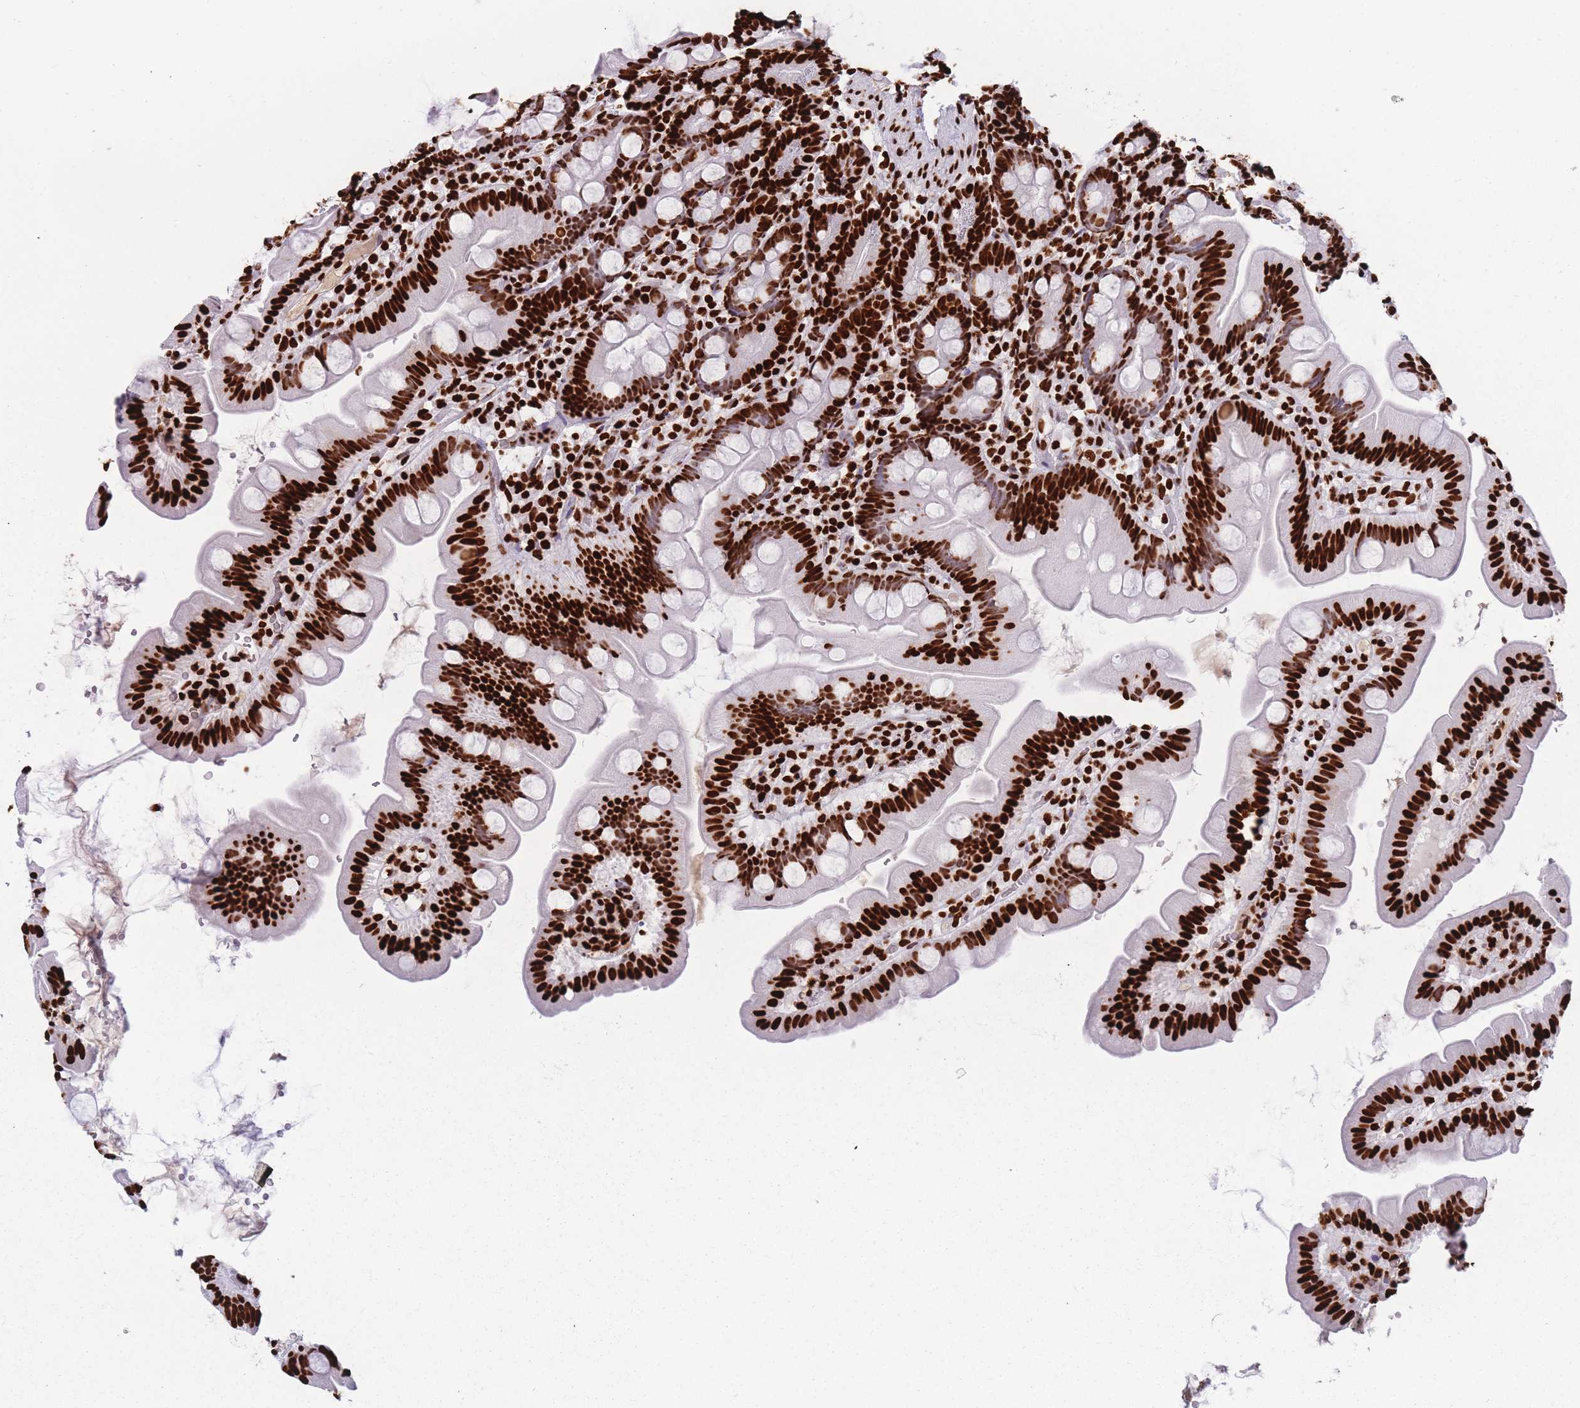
{"staining": {"intensity": "strong", "quantity": ">75%", "location": "nuclear"}, "tissue": "small intestine", "cell_type": "Glandular cells", "image_type": "normal", "snomed": [{"axis": "morphology", "description": "Normal tissue, NOS"}, {"axis": "topography", "description": "Small intestine"}], "caption": "High-magnification brightfield microscopy of benign small intestine stained with DAB (brown) and counterstained with hematoxylin (blue). glandular cells exhibit strong nuclear positivity is identified in about>75% of cells. (IHC, brightfield microscopy, high magnification).", "gene": "HNRNPUL1", "patient": {"sex": "female", "age": 68}}